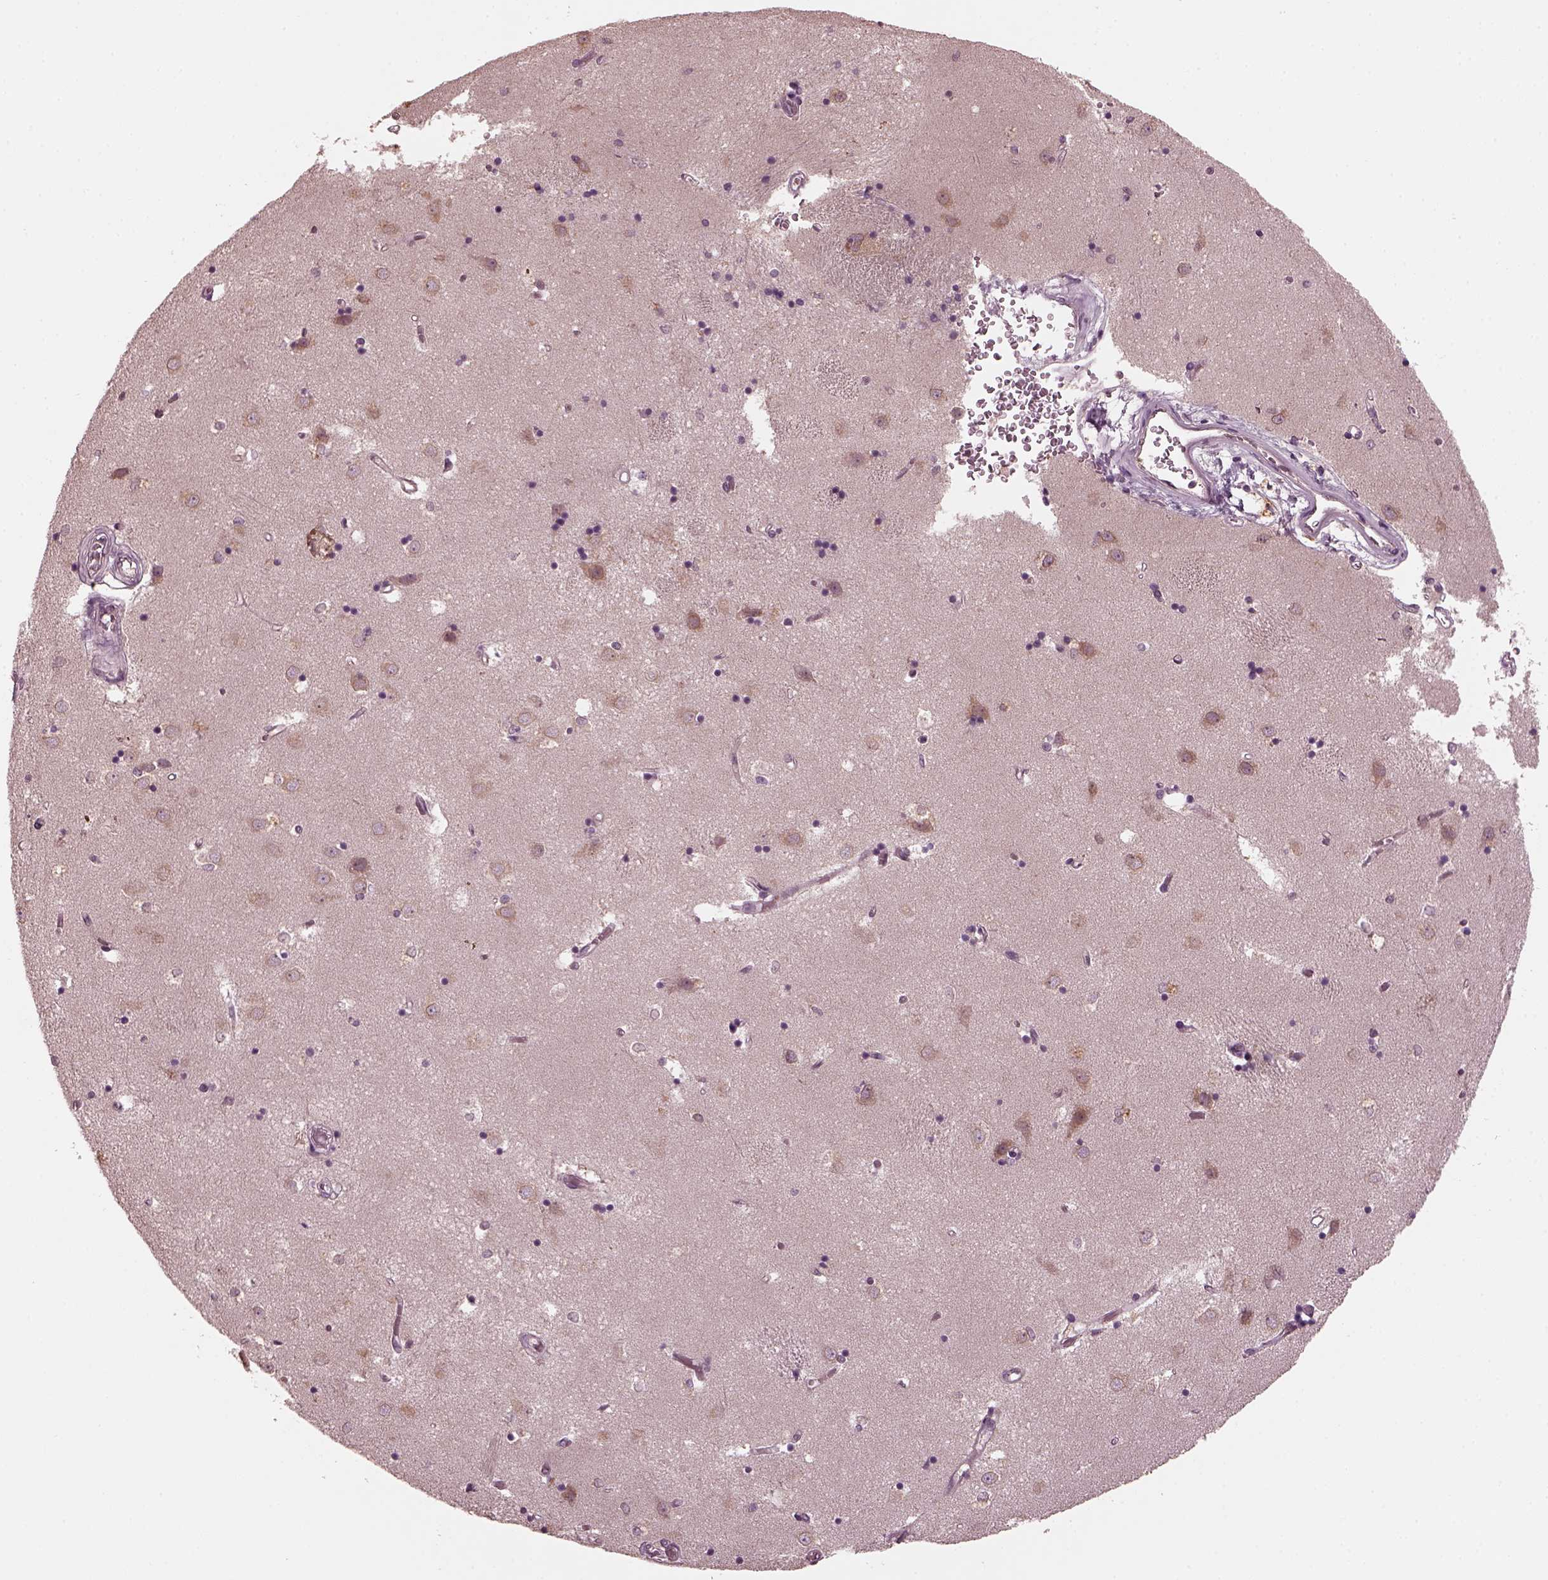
{"staining": {"intensity": "negative", "quantity": "none", "location": "none"}, "tissue": "caudate", "cell_type": "Glial cells", "image_type": "normal", "snomed": [{"axis": "morphology", "description": "Normal tissue, NOS"}, {"axis": "topography", "description": "Lateral ventricle wall"}], "caption": "A histopathology image of caudate stained for a protein demonstrates no brown staining in glial cells. Brightfield microscopy of IHC stained with DAB (brown) and hematoxylin (blue), captured at high magnification.", "gene": "PORCN", "patient": {"sex": "male", "age": 54}}